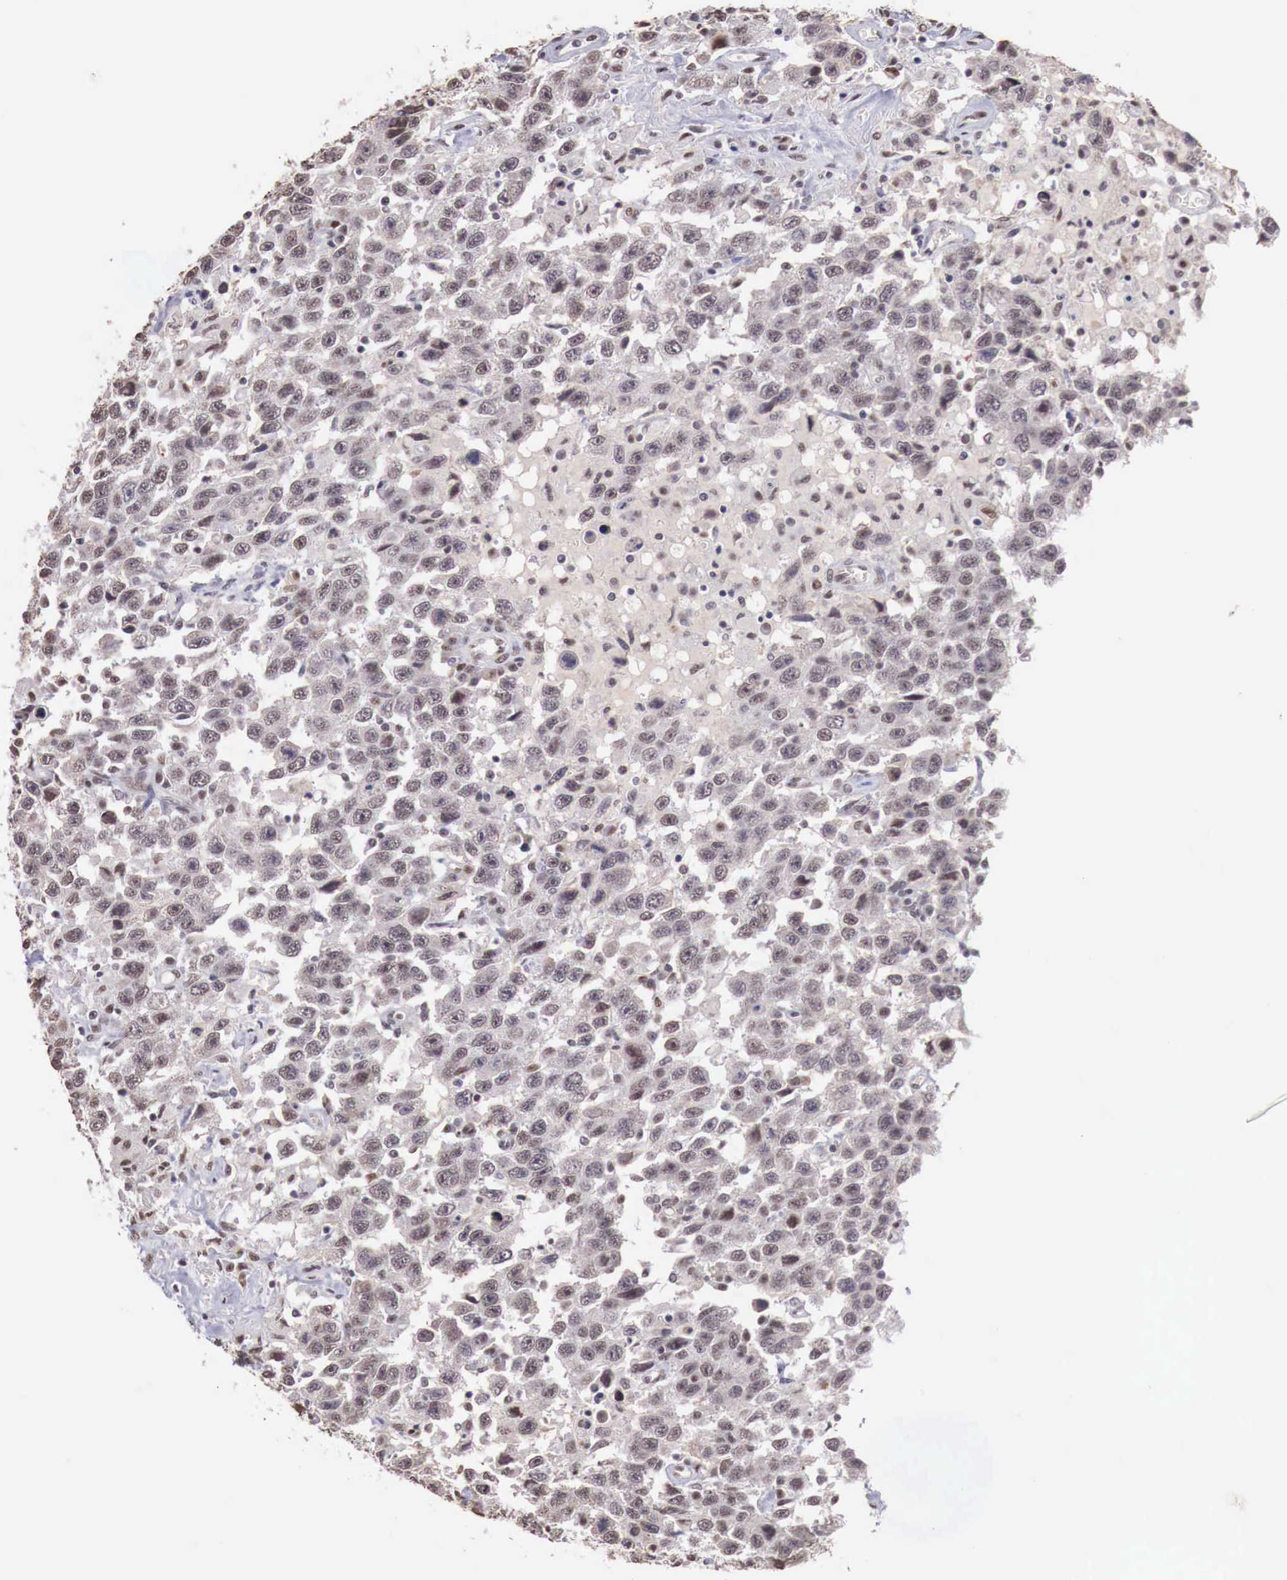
{"staining": {"intensity": "weak", "quantity": "25%-75%", "location": "cytoplasmic/membranous,nuclear"}, "tissue": "testis cancer", "cell_type": "Tumor cells", "image_type": "cancer", "snomed": [{"axis": "morphology", "description": "Seminoma, NOS"}, {"axis": "topography", "description": "Testis"}], "caption": "Tumor cells reveal low levels of weak cytoplasmic/membranous and nuclear staining in about 25%-75% of cells in human testis seminoma. The protein of interest is shown in brown color, while the nuclei are stained blue.", "gene": "FOXP2", "patient": {"sex": "male", "age": 41}}